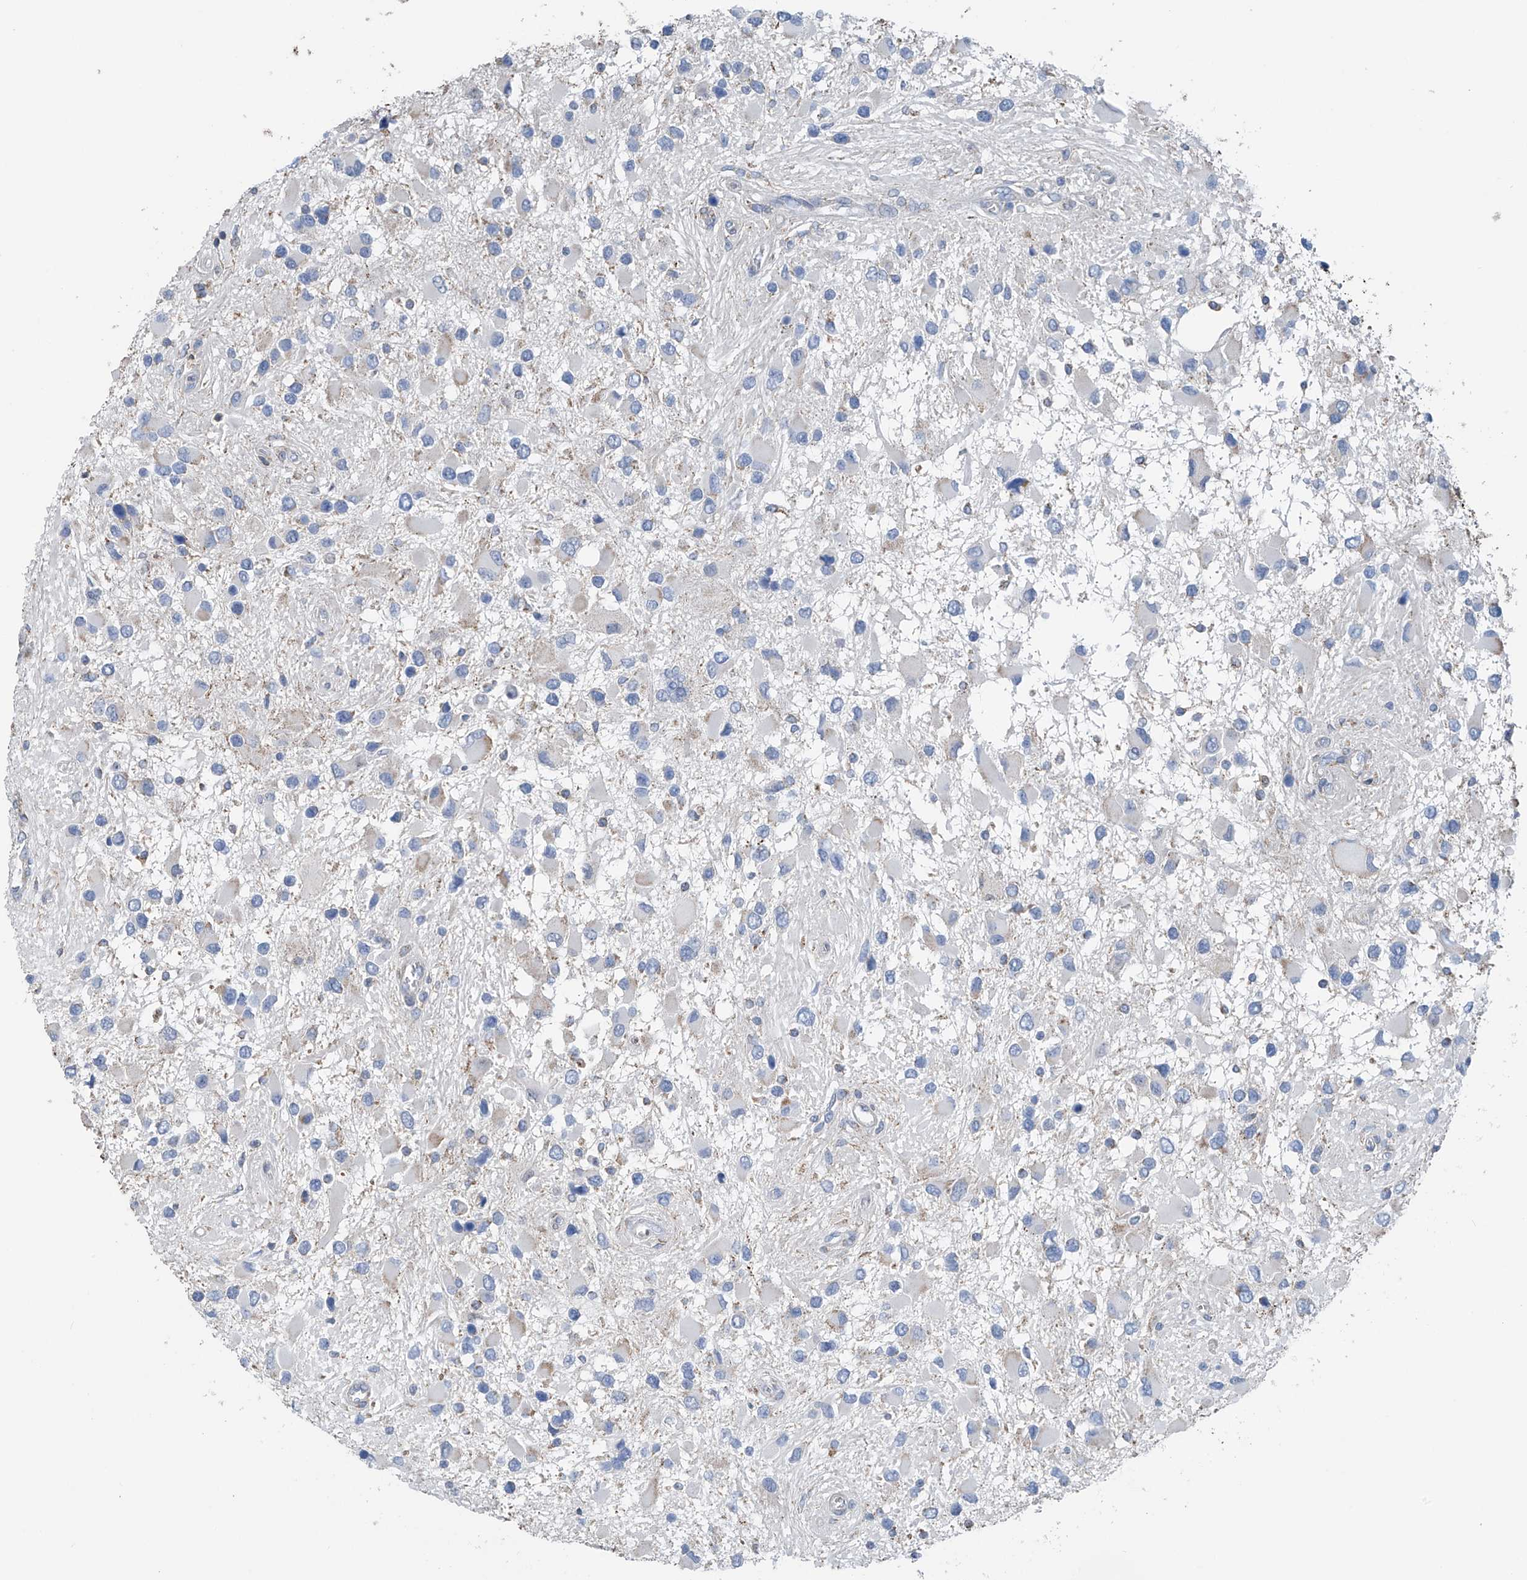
{"staining": {"intensity": "negative", "quantity": "none", "location": "none"}, "tissue": "glioma", "cell_type": "Tumor cells", "image_type": "cancer", "snomed": [{"axis": "morphology", "description": "Glioma, malignant, High grade"}, {"axis": "topography", "description": "Brain"}], "caption": "High power microscopy photomicrograph of an IHC histopathology image of malignant glioma (high-grade), revealing no significant positivity in tumor cells.", "gene": "SYN3", "patient": {"sex": "male", "age": 53}}